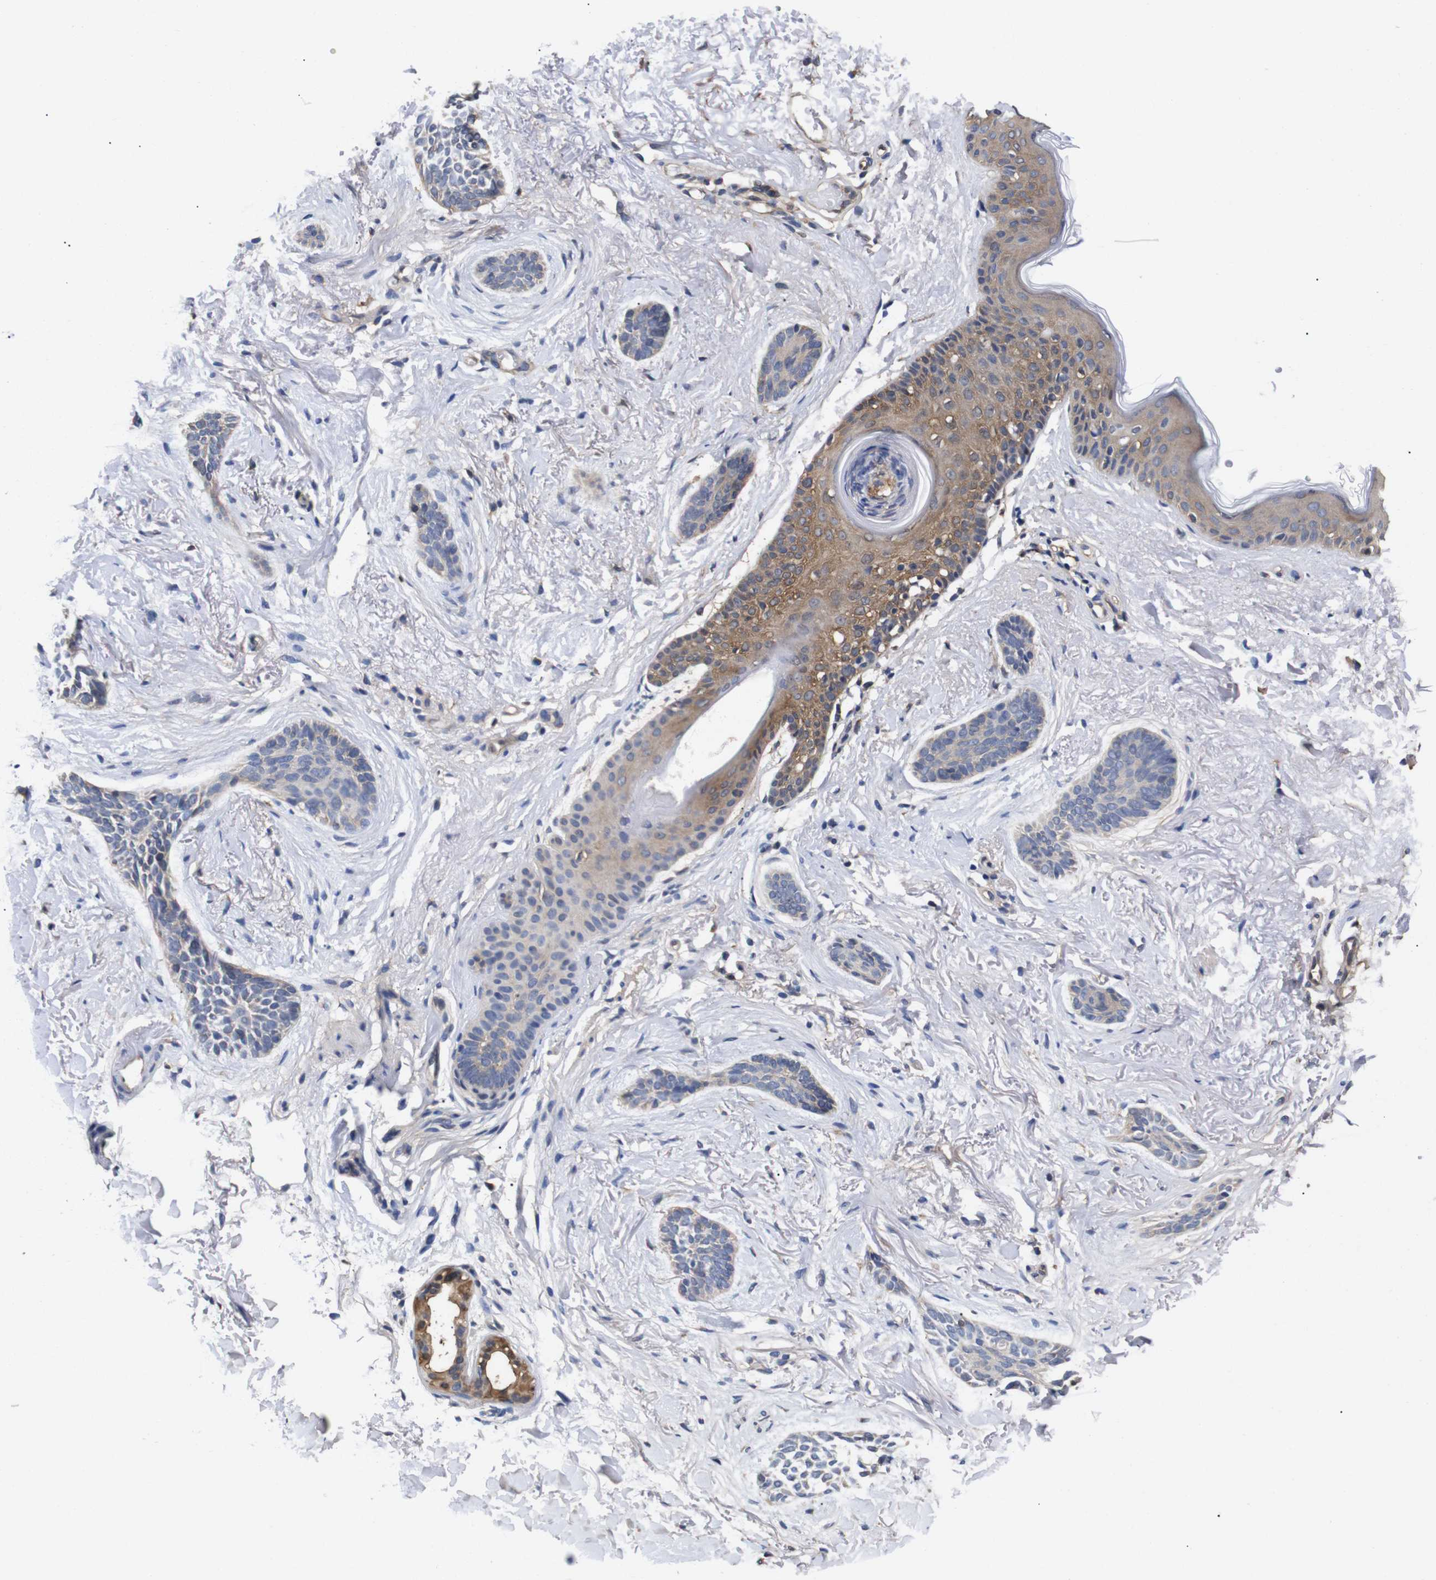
{"staining": {"intensity": "weak", "quantity": "<25%", "location": "cytoplasmic/membranous"}, "tissue": "skin cancer", "cell_type": "Tumor cells", "image_type": "cancer", "snomed": [{"axis": "morphology", "description": "Basal cell carcinoma"}, {"axis": "topography", "description": "Skin"}], "caption": "An IHC histopathology image of skin basal cell carcinoma is shown. There is no staining in tumor cells of skin basal cell carcinoma.", "gene": "LRRCC1", "patient": {"sex": "female", "age": 84}}